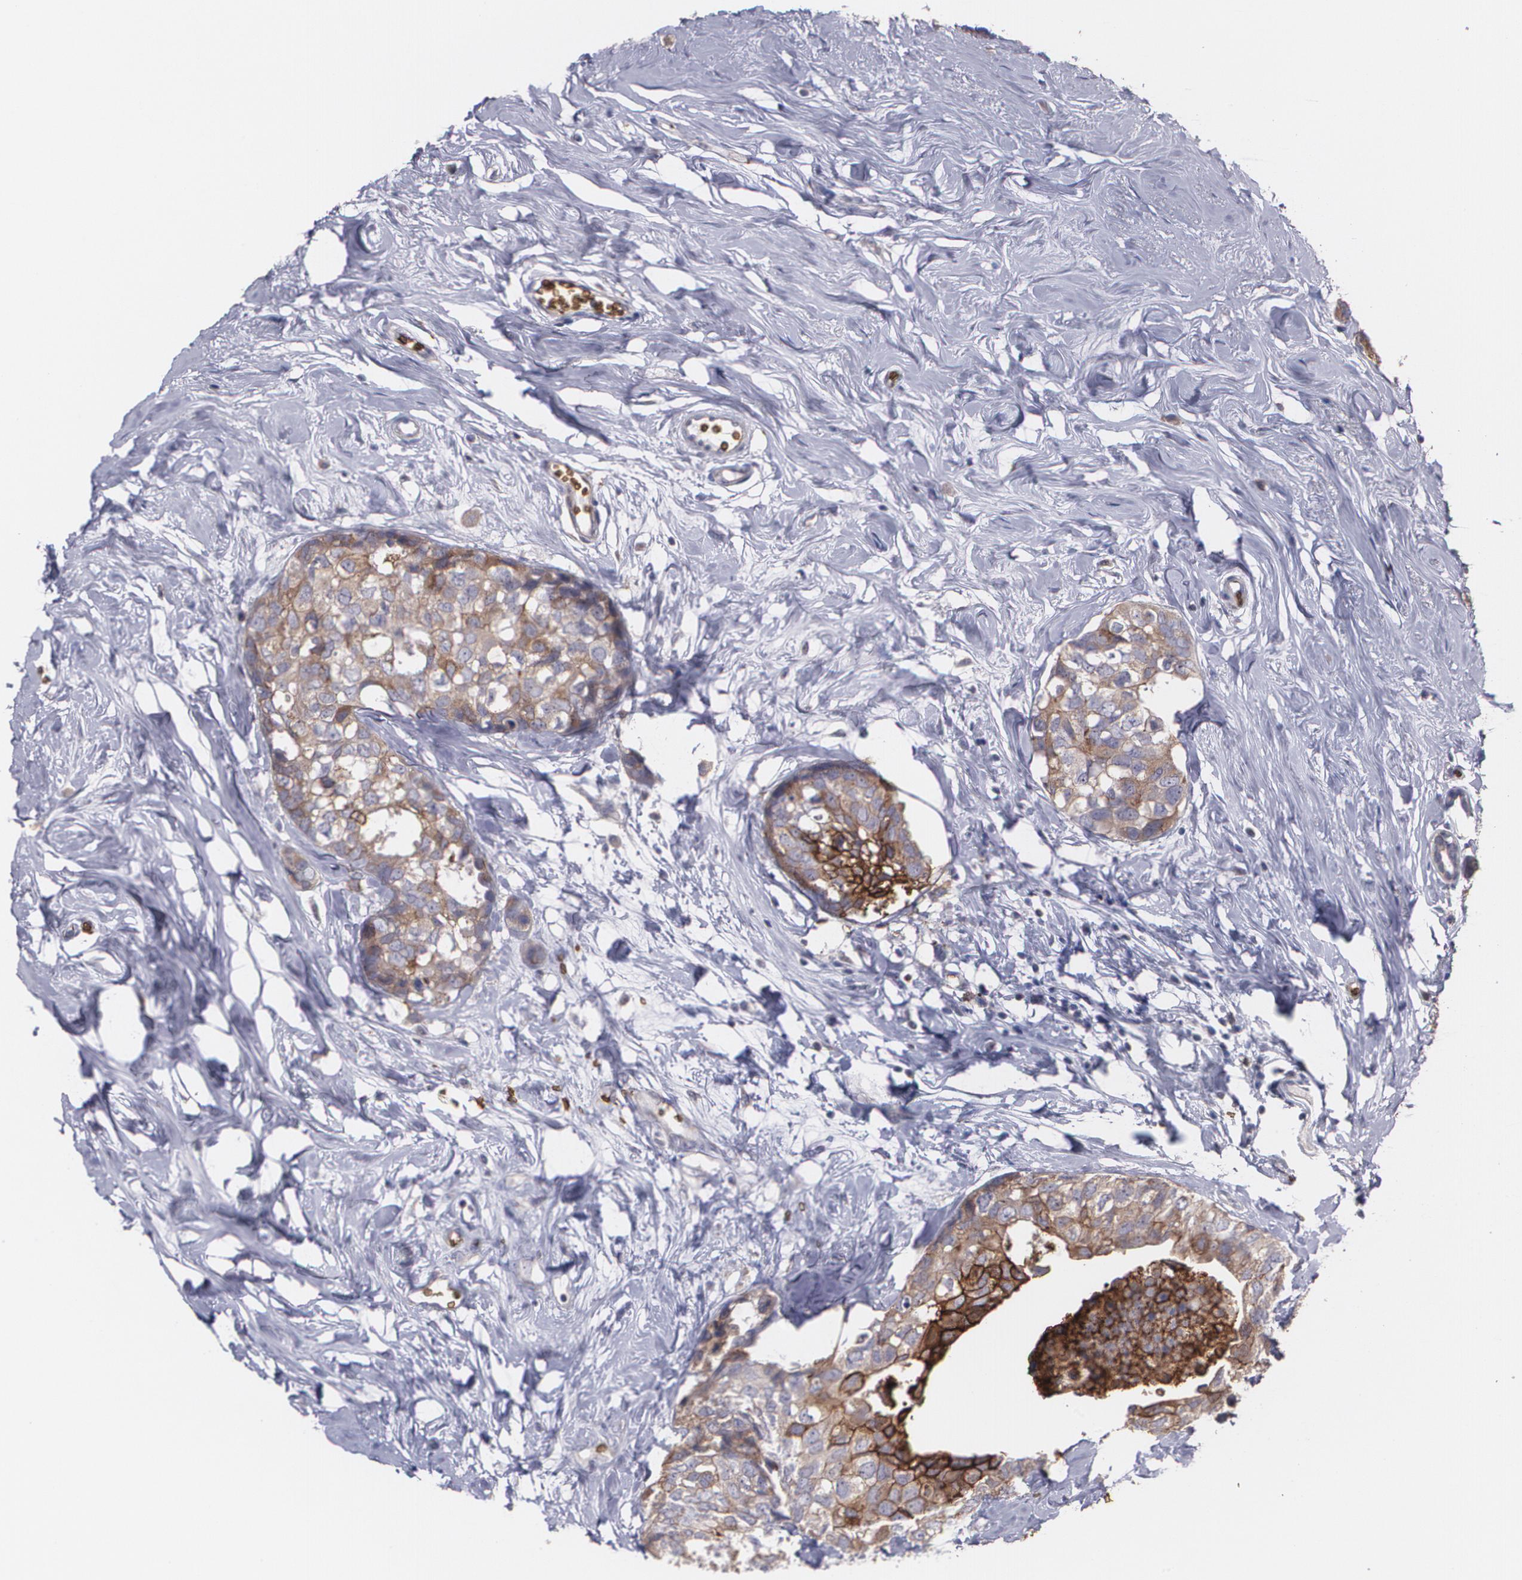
{"staining": {"intensity": "moderate", "quantity": ">75%", "location": "cytoplasmic/membranous"}, "tissue": "breast cancer", "cell_type": "Tumor cells", "image_type": "cancer", "snomed": [{"axis": "morphology", "description": "Normal tissue, NOS"}, {"axis": "morphology", "description": "Duct carcinoma"}, {"axis": "topography", "description": "Breast"}], "caption": "DAB (3,3'-diaminobenzidine) immunohistochemical staining of breast cancer (intraductal carcinoma) demonstrates moderate cytoplasmic/membranous protein positivity in approximately >75% of tumor cells. The protein of interest is shown in brown color, while the nuclei are stained blue.", "gene": "SLC2A1", "patient": {"sex": "female", "age": 50}}